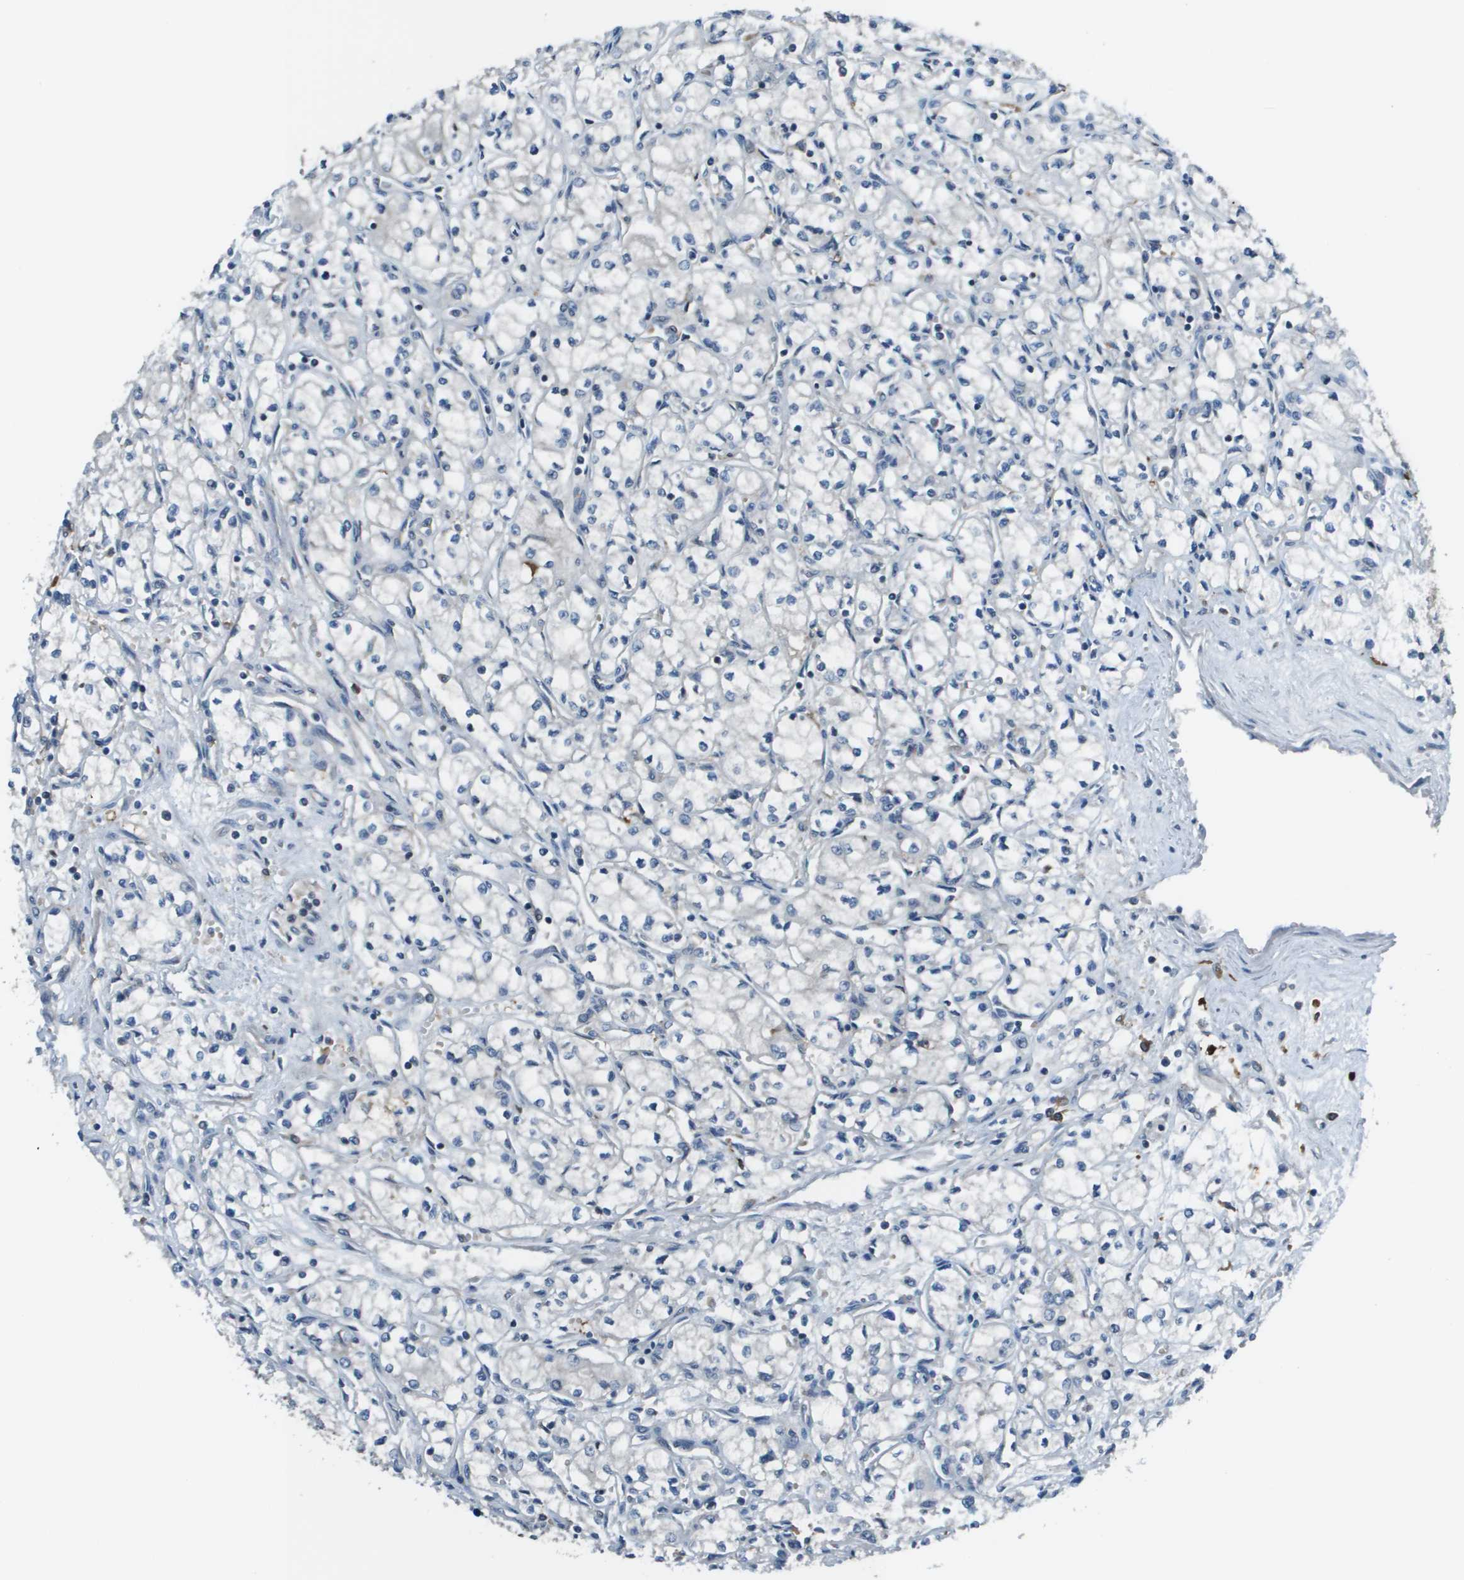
{"staining": {"intensity": "negative", "quantity": "none", "location": "none"}, "tissue": "renal cancer", "cell_type": "Tumor cells", "image_type": "cancer", "snomed": [{"axis": "morphology", "description": "Normal tissue, NOS"}, {"axis": "morphology", "description": "Adenocarcinoma, NOS"}, {"axis": "topography", "description": "Kidney"}], "caption": "IHC micrograph of renal cancer stained for a protein (brown), which shows no staining in tumor cells.", "gene": "EIF3B", "patient": {"sex": "male", "age": 59}}